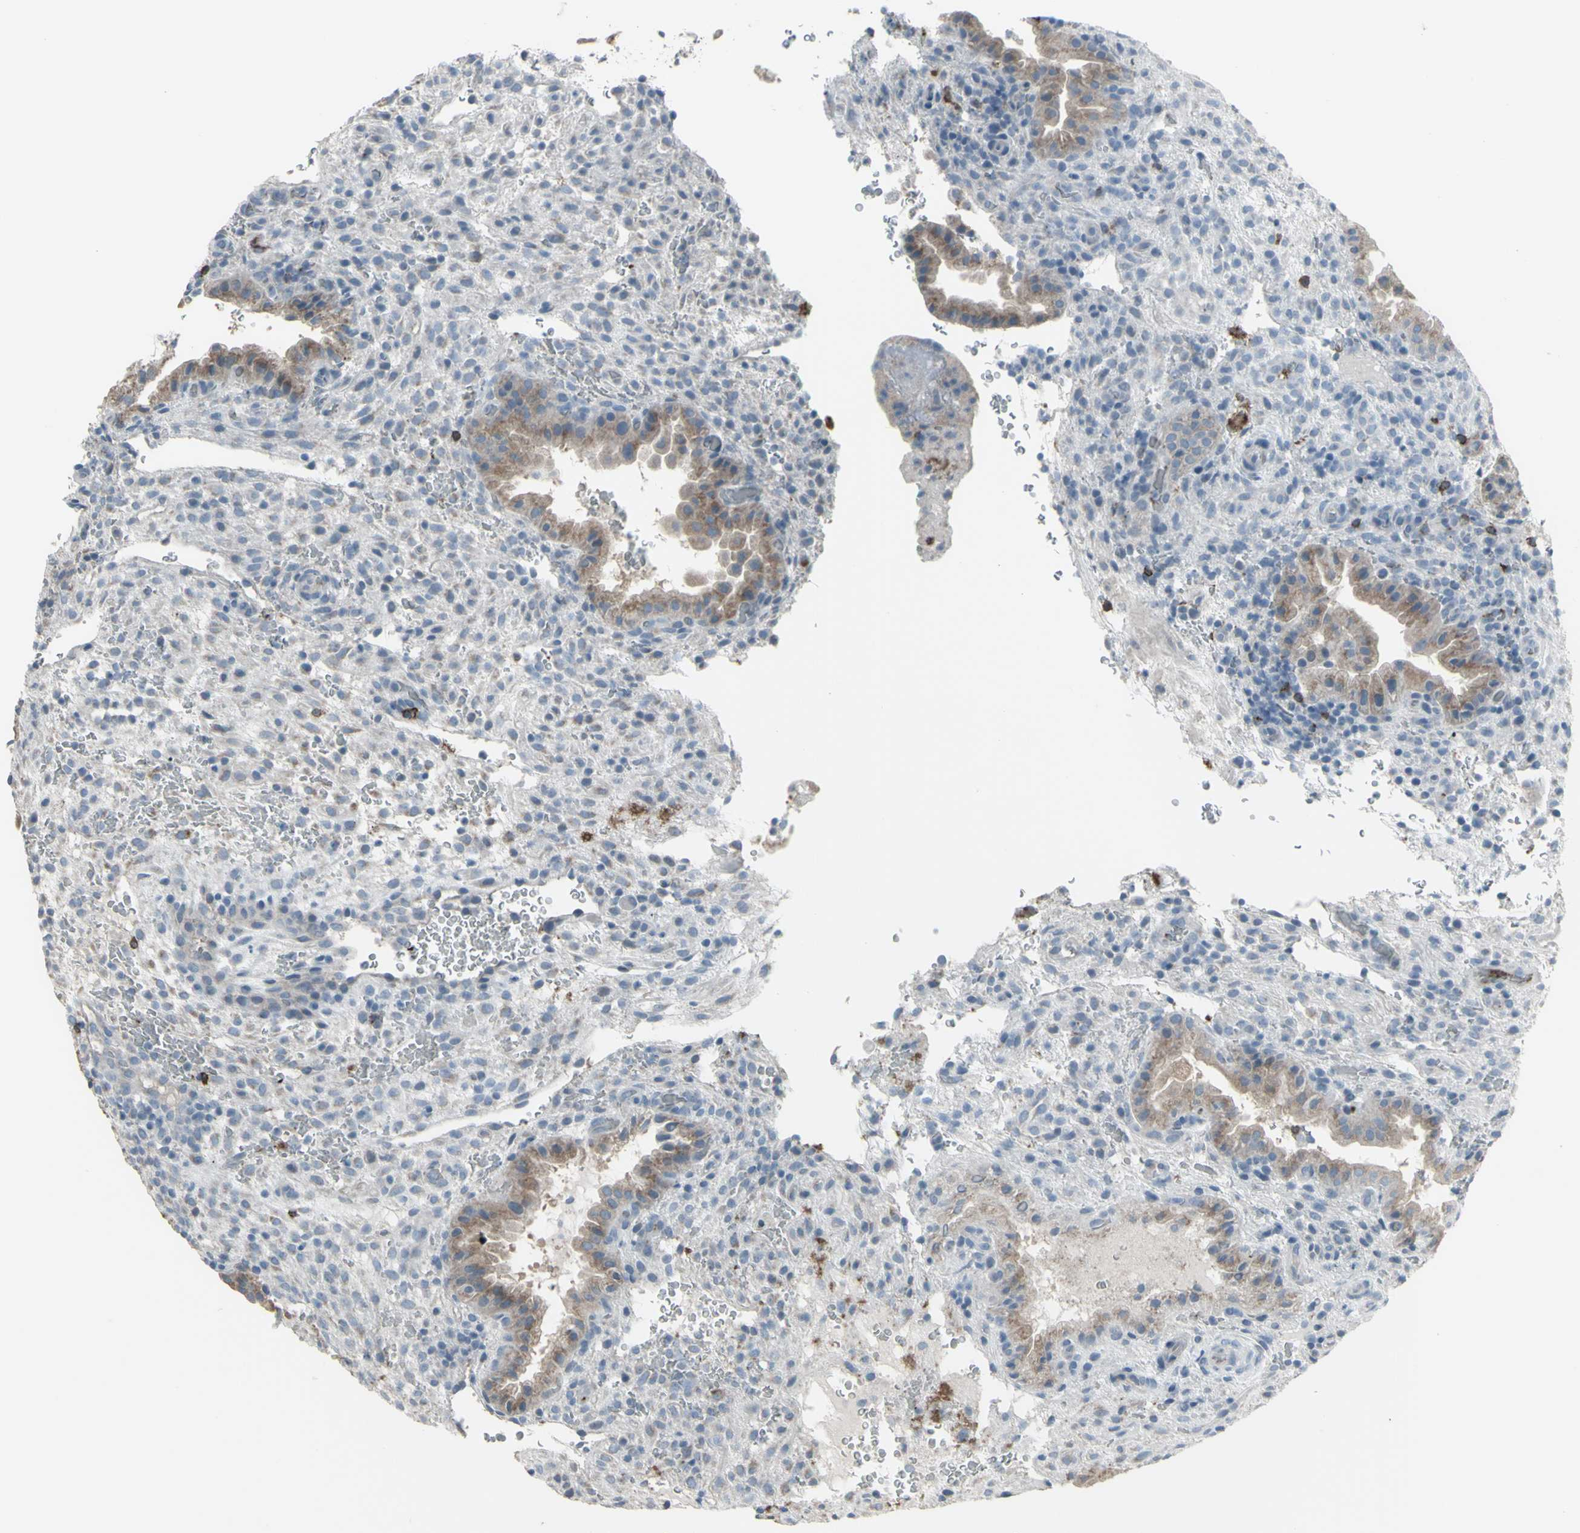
{"staining": {"intensity": "weak", "quantity": "<25%", "location": "cytoplasmic/membranous"}, "tissue": "placenta", "cell_type": "Decidual cells", "image_type": "normal", "snomed": [{"axis": "morphology", "description": "Normal tissue, NOS"}, {"axis": "topography", "description": "Placenta"}], "caption": "Decidual cells show no significant protein expression in unremarkable placenta.", "gene": "CD79B", "patient": {"sex": "female", "age": 19}}